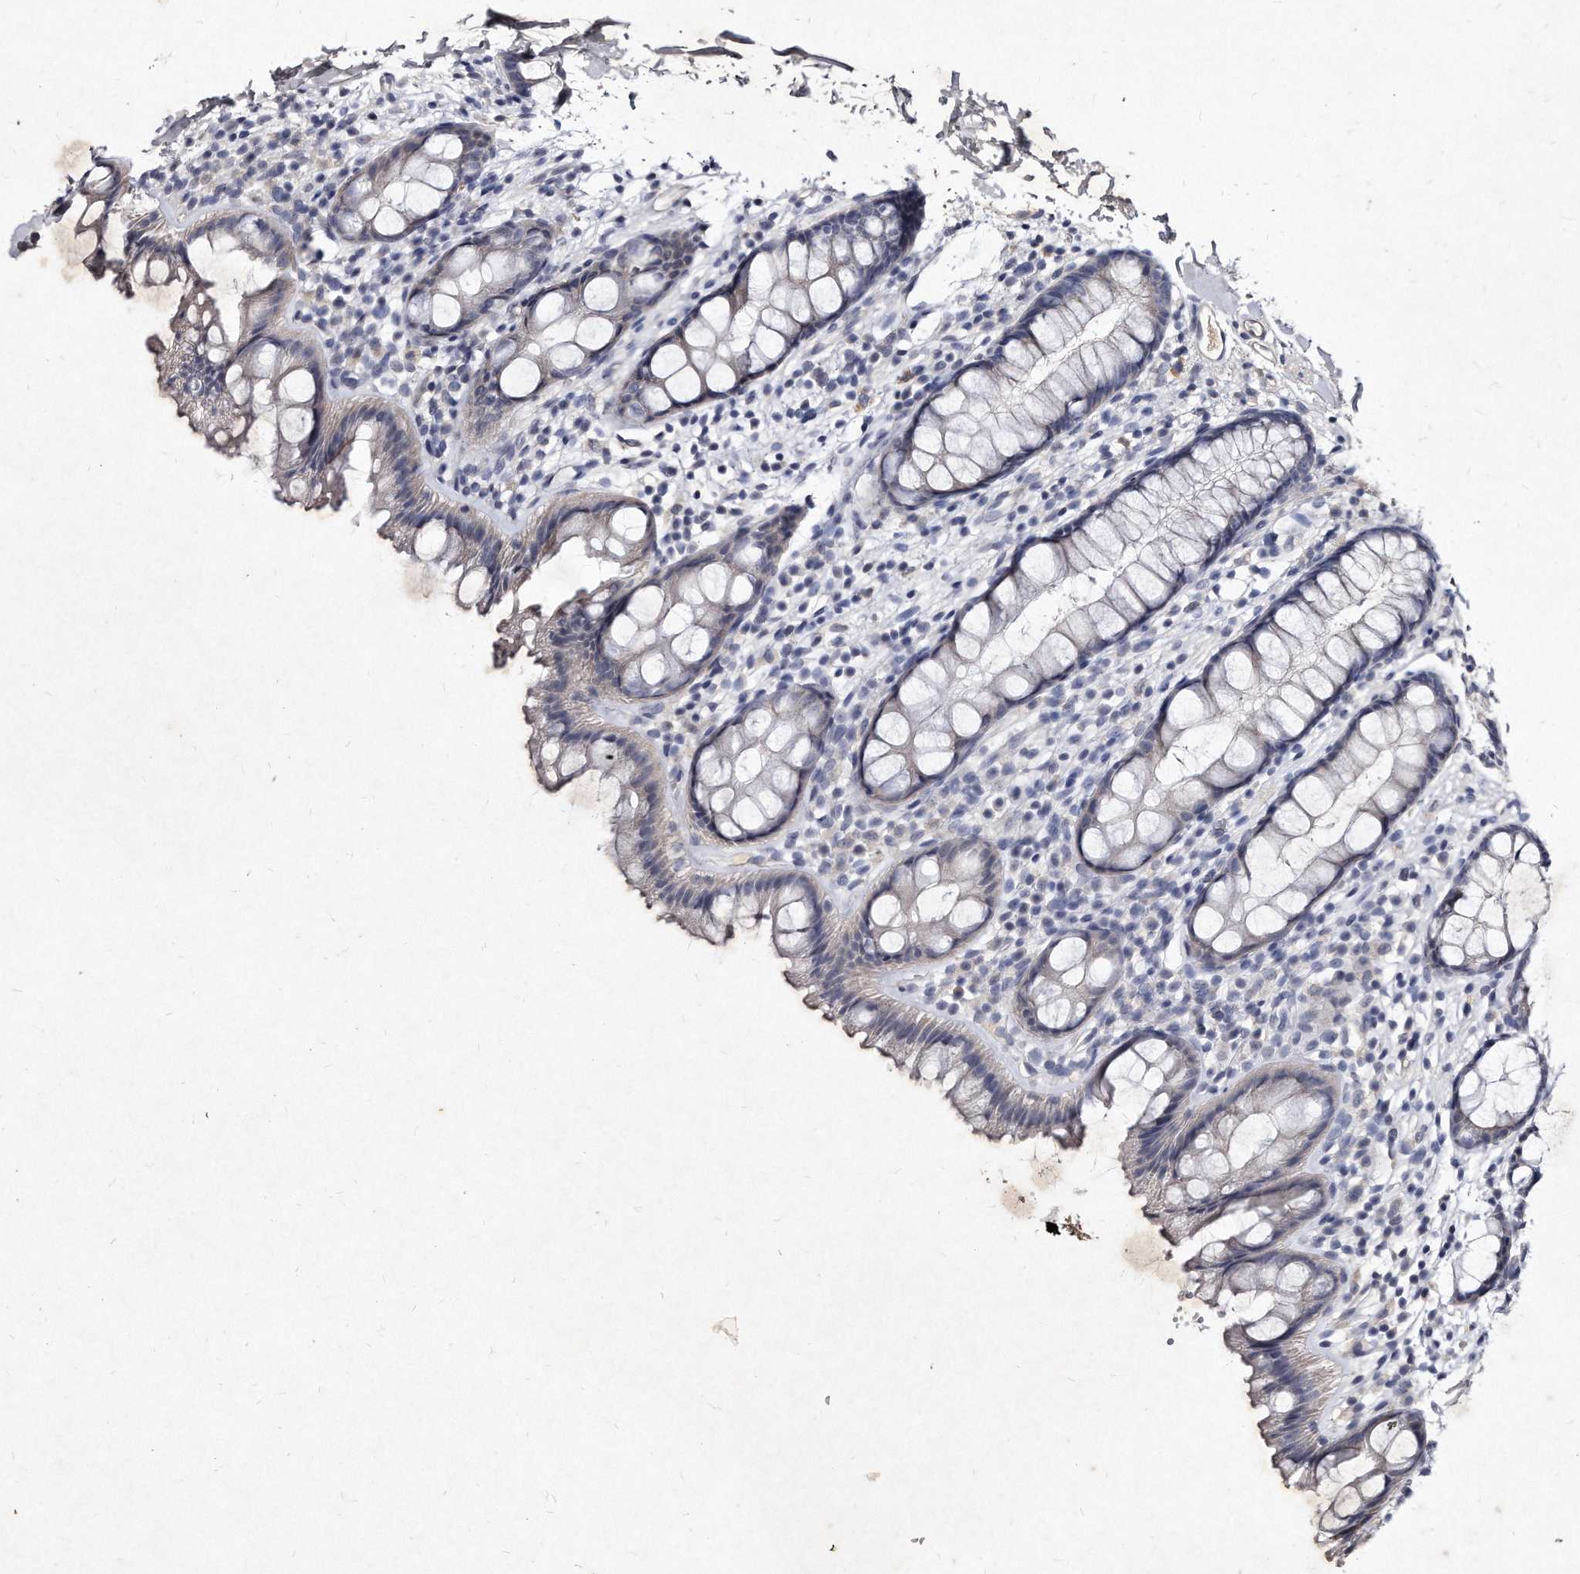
{"staining": {"intensity": "negative", "quantity": "none", "location": "none"}, "tissue": "rectum", "cell_type": "Glandular cells", "image_type": "normal", "snomed": [{"axis": "morphology", "description": "Normal tissue, NOS"}, {"axis": "topography", "description": "Rectum"}], "caption": "High magnification brightfield microscopy of normal rectum stained with DAB (brown) and counterstained with hematoxylin (blue): glandular cells show no significant staining. Nuclei are stained in blue.", "gene": "KLHDC3", "patient": {"sex": "female", "age": 65}}